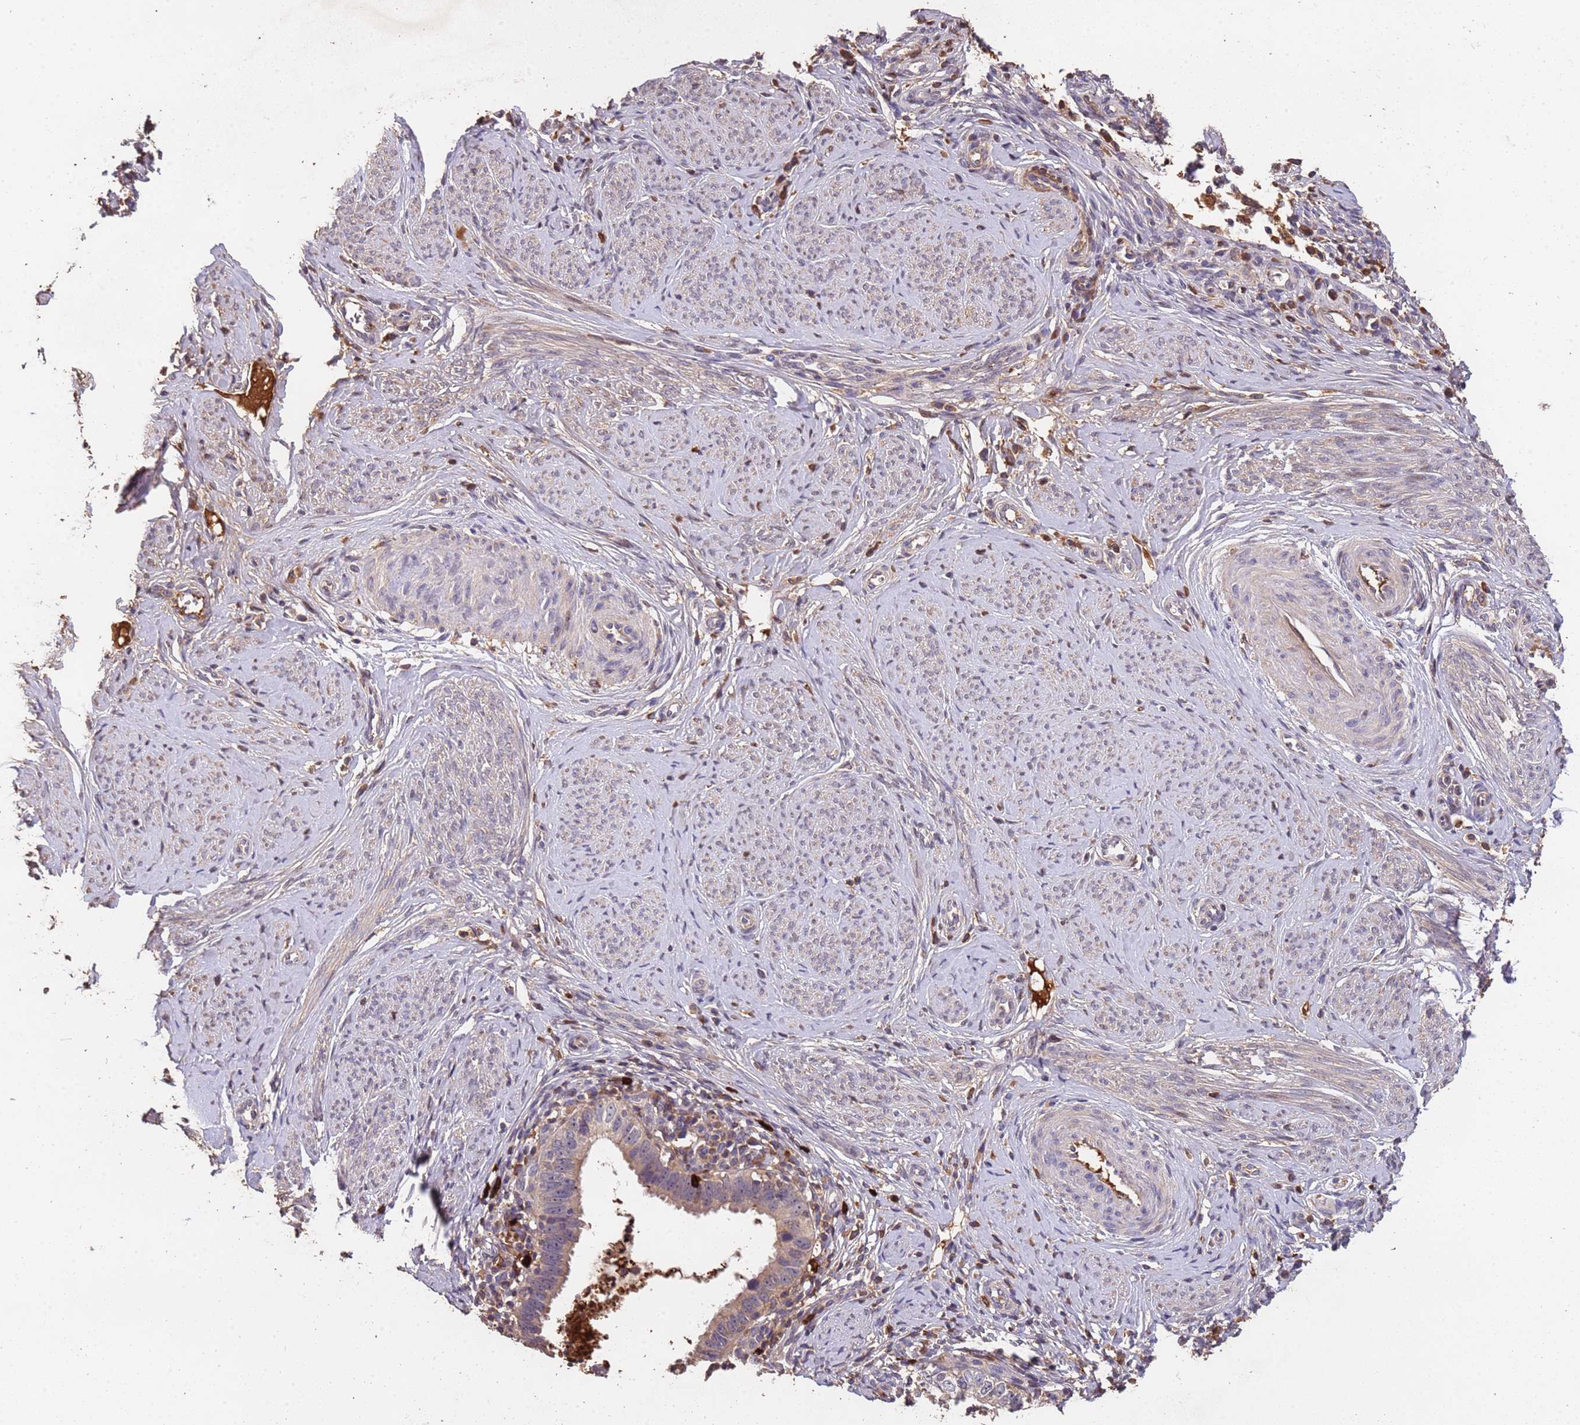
{"staining": {"intensity": "moderate", "quantity": "25%-75%", "location": "cytoplasmic/membranous"}, "tissue": "cervical cancer", "cell_type": "Tumor cells", "image_type": "cancer", "snomed": [{"axis": "morphology", "description": "Adenocarcinoma, NOS"}, {"axis": "topography", "description": "Cervix"}], "caption": "This image displays immunohistochemistry (IHC) staining of adenocarcinoma (cervical), with medium moderate cytoplasmic/membranous expression in about 25%-75% of tumor cells.", "gene": "CCDC184", "patient": {"sex": "female", "age": 36}}